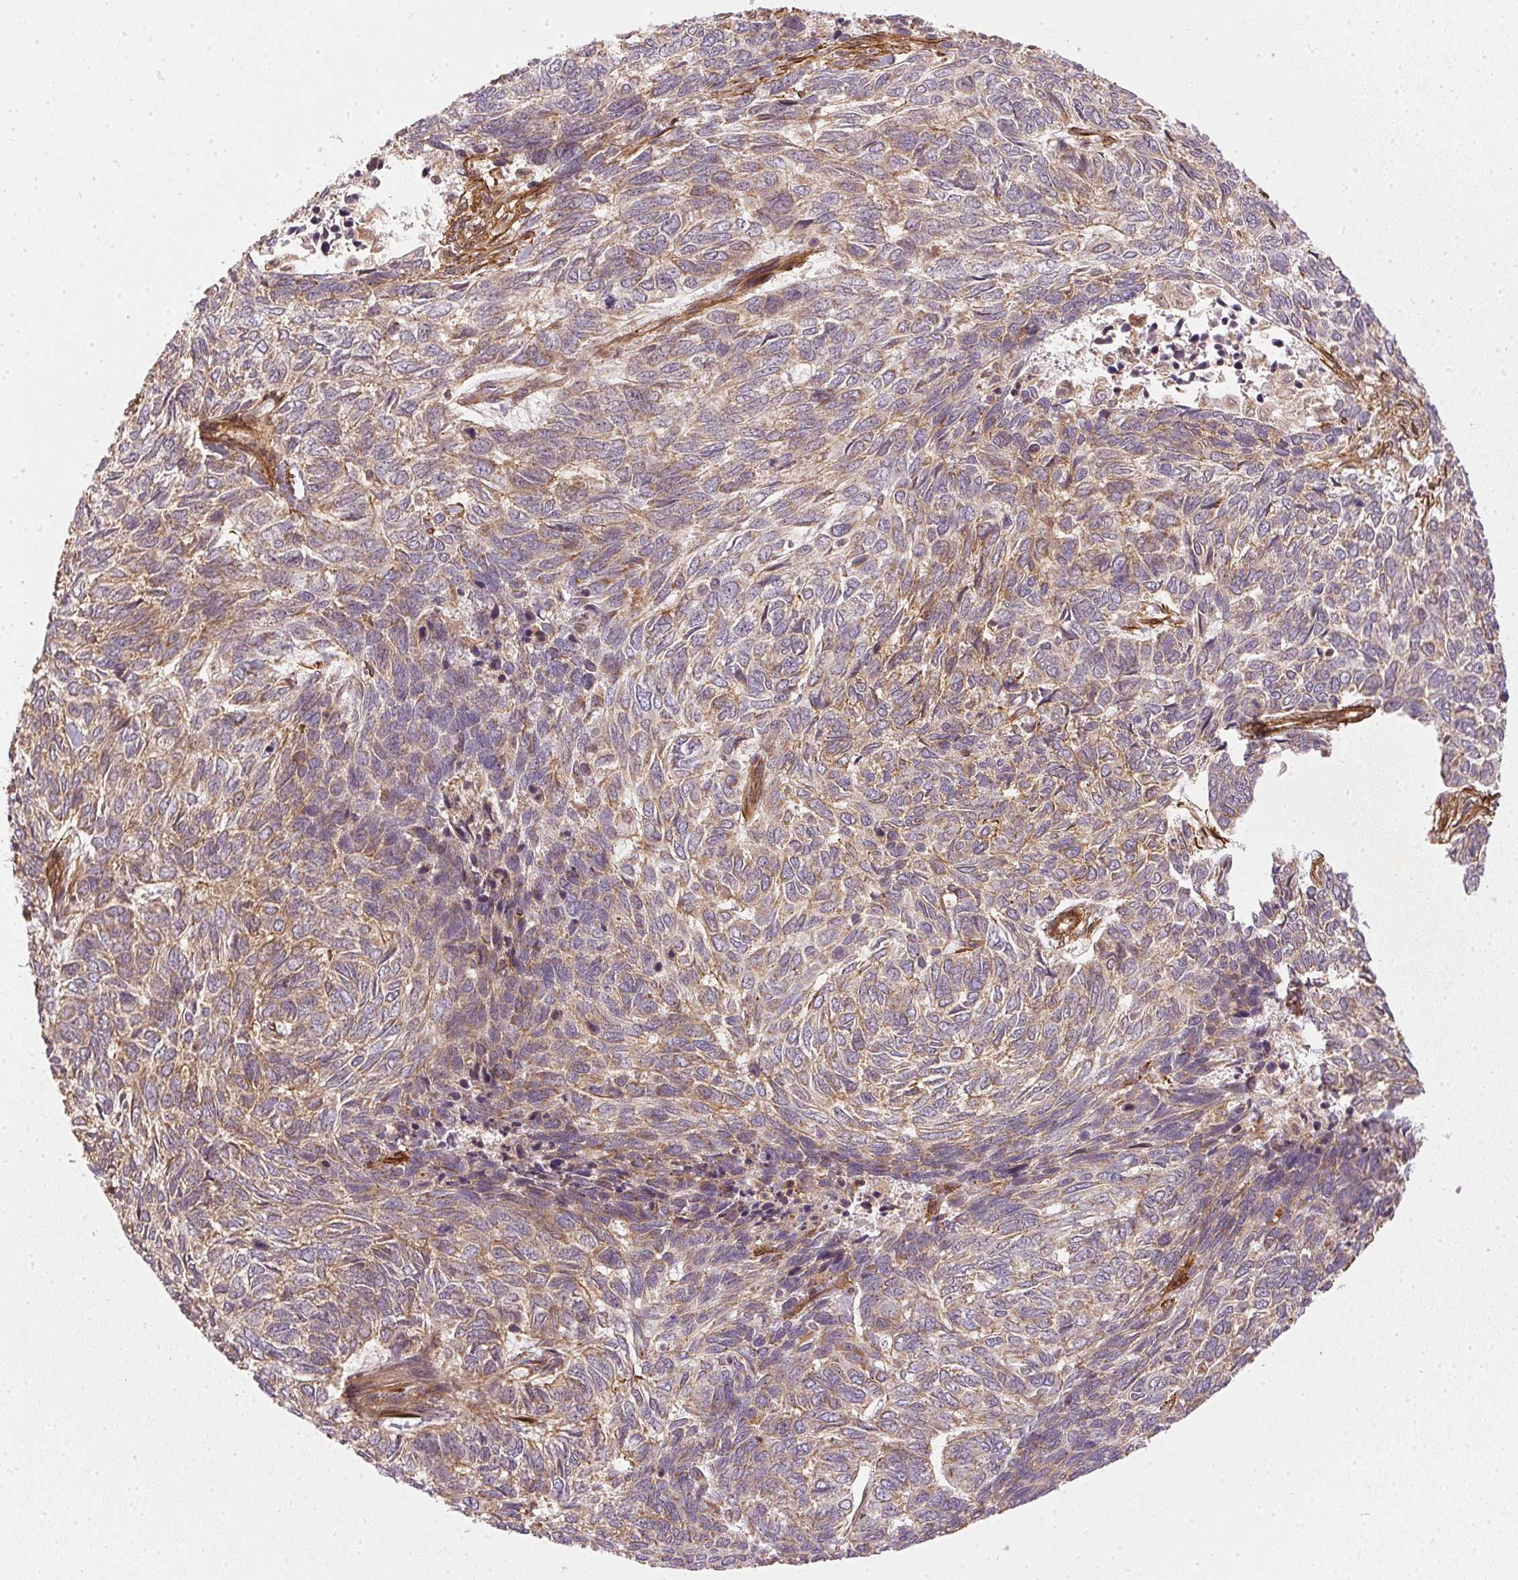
{"staining": {"intensity": "weak", "quantity": ">75%", "location": "cytoplasmic/membranous"}, "tissue": "skin cancer", "cell_type": "Tumor cells", "image_type": "cancer", "snomed": [{"axis": "morphology", "description": "Basal cell carcinoma"}, {"axis": "topography", "description": "Skin"}], "caption": "IHC of human skin cancer (basal cell carcinoma) demonstrates low levels of weak cytoplasmic/membranous expression in about >75% of tumor cells.", "gene": "NADK2", "patient": {"sex": "female", "age": 65}}